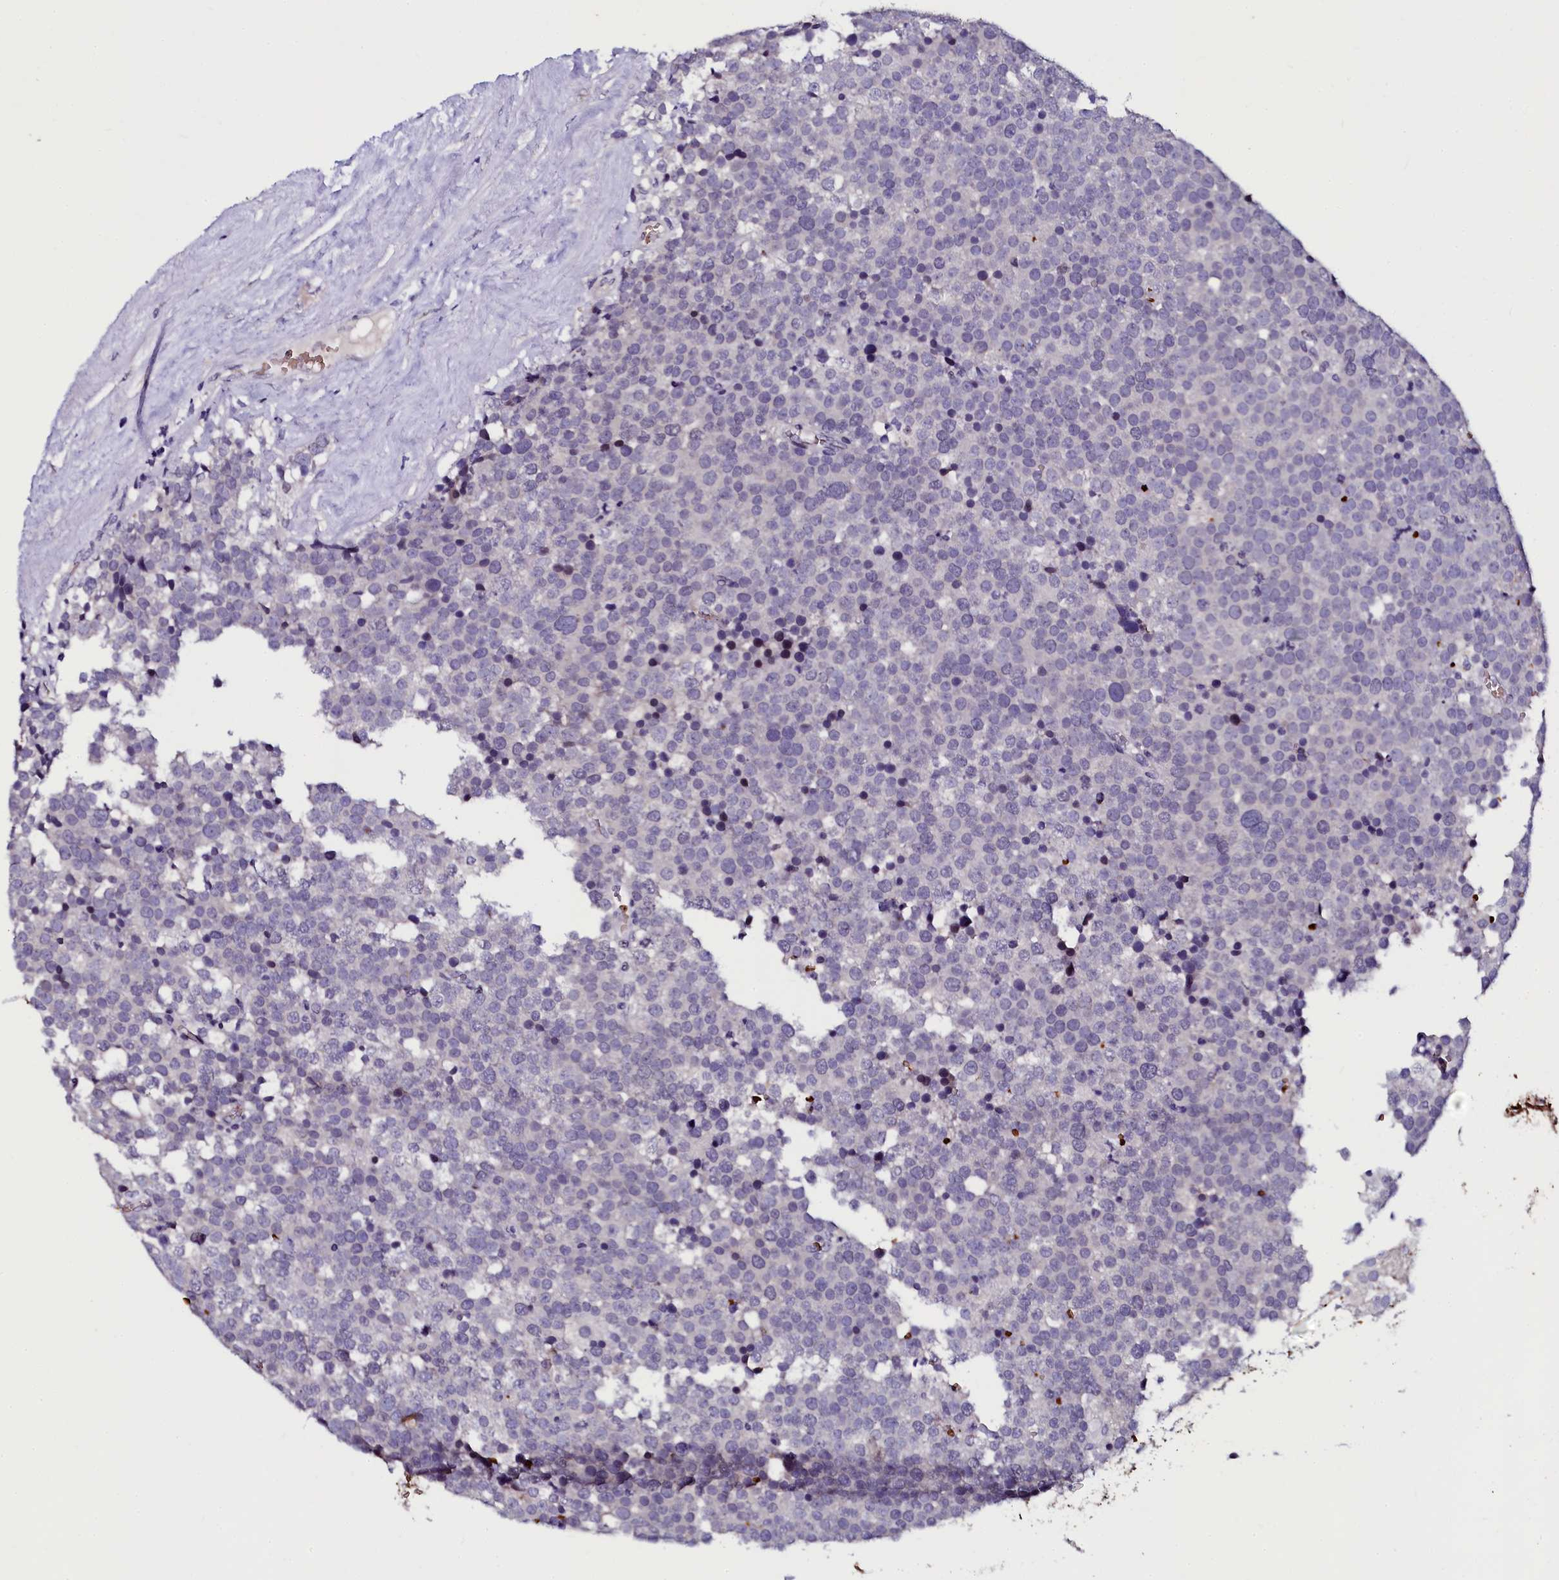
{"staining": {"intensity": "negative", "quantity": "none", "location": "none"}, "tissue": "testis cancer", "cell_type": "Tumor cells", "image_type": "cancer", "snomed": [{"axis": "morphology", "description": "Seminoma, NOS"}, {"axis": "topography", "description": "Testis"}], "caption": "This is a image of immunohistochemistry (IHC) staining of seminoma (testis), which shows no staining in tumor cells.", "gene": "CTDSPL2", "patient": {"sex": "male", "age": 71}}